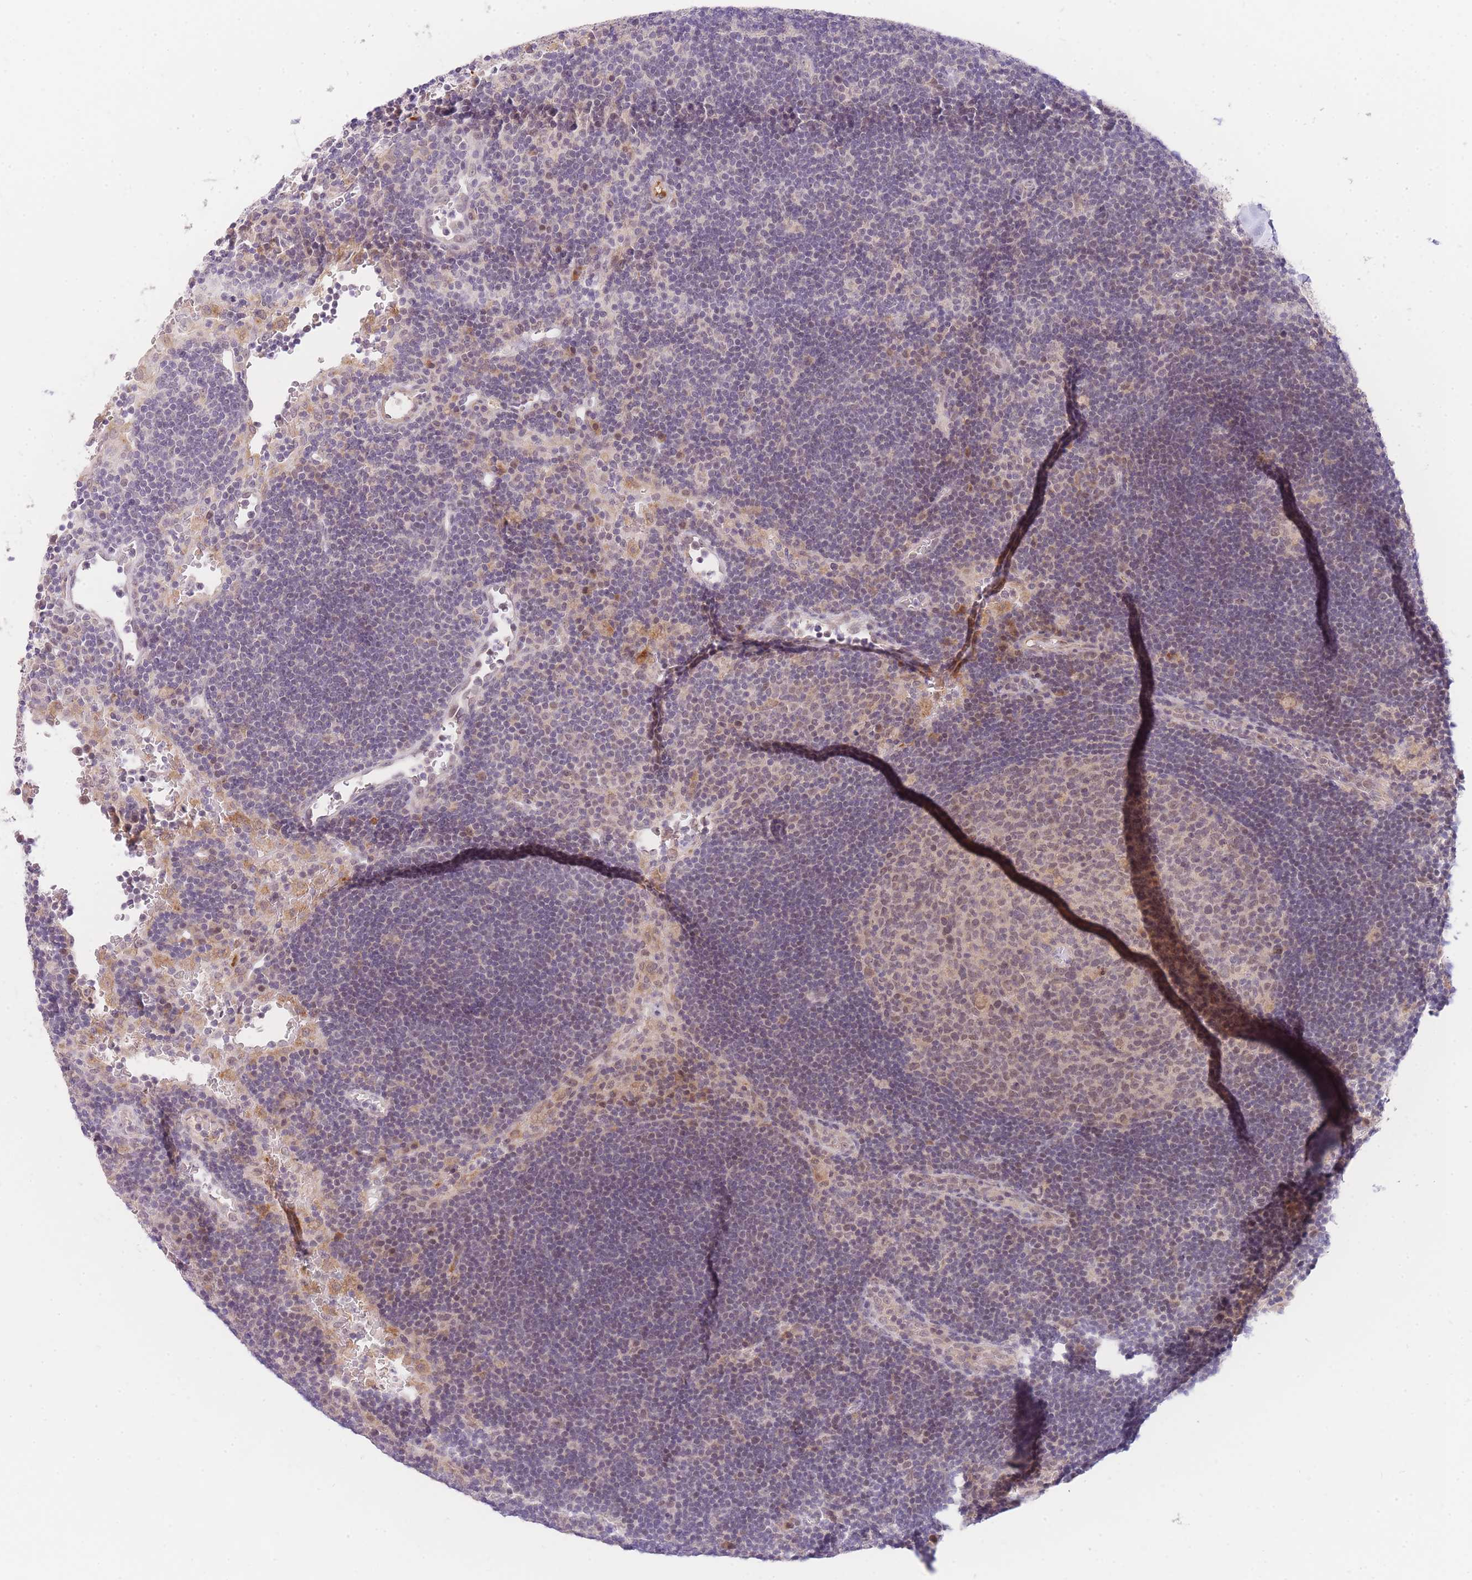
{"staining": {"intensity": "weak", "quantity": ">75%", "location": "nuclear"}, "tissue": "lymph node", "cell_type": "Germinal center cells", "image_type": "normal", "snomed": [{"axis": "morphology", "description": "Normal tissue, NOS"}, {"axis": "topography", "description": "Lymph node"}], "caption": "The image displays staining of benign lymph node, revealing weak nuclear protein staining (brown color) within germinal center cells.", "gene": "SLC25A33", "patient": {"sex": "male", "age": 62}}